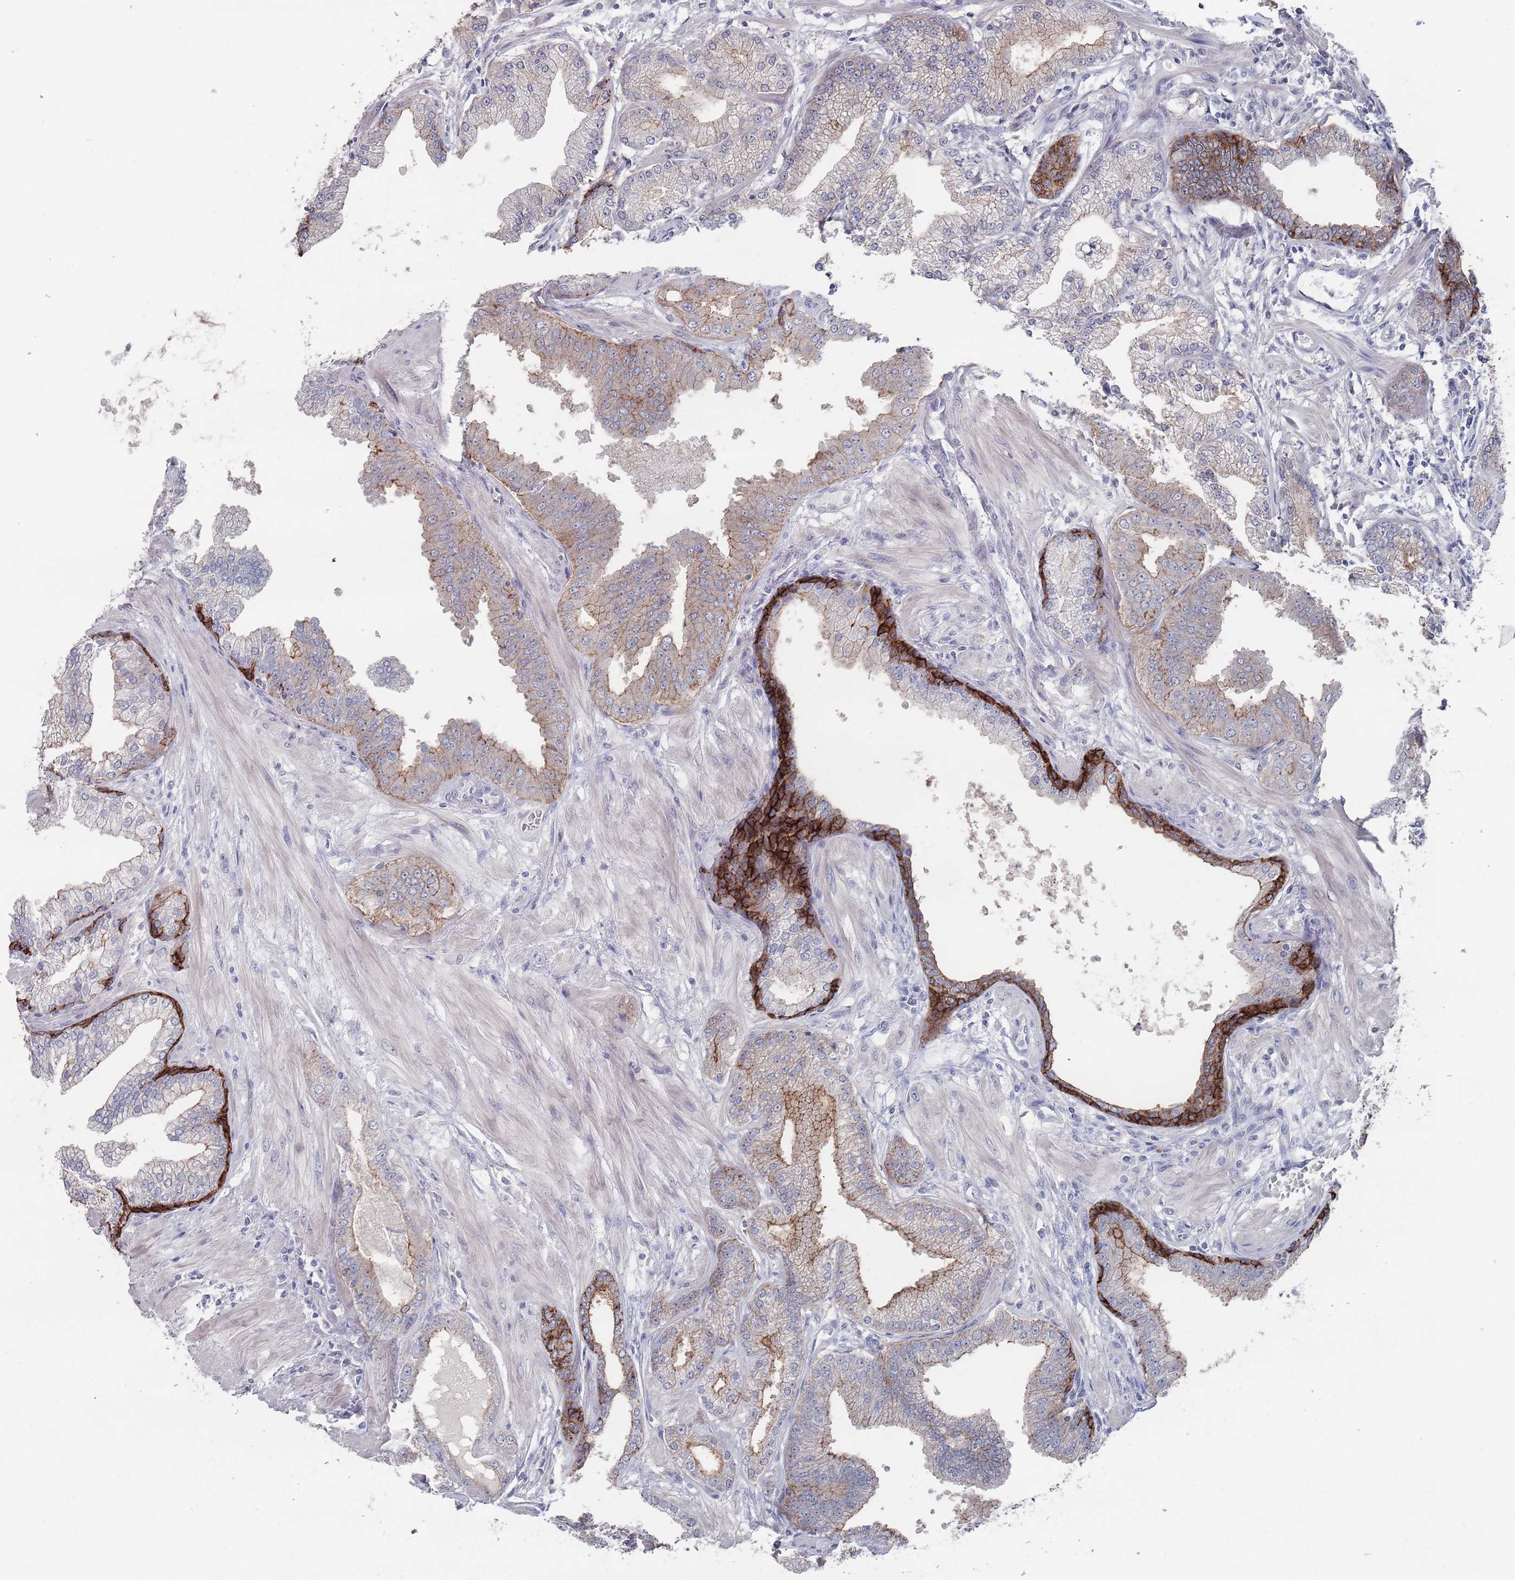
{"staining": {"intensity": "moderate", "quantity": "25%-75%", "location": "cytoplasmic/membranous"}, "tissue": "prostate cancer", "cell_type": "Tumor cells", "image_type": "cancer", "snomed": [{"axis": "morphology", "description": "Adenocarcinoma, Low grade"}, {"axis": "topography", "description": "Prostate"}], "caption": "High-power microscopy captured an IHC photomicrograph of adenocarcinoma (low-grade) (prostate), revealing moderate cytoplasmic/membranous staining in approximately 25%-75% of tumor cells.", "gene": "PROM2", "patient": {"sex": "male", "age": 55}}